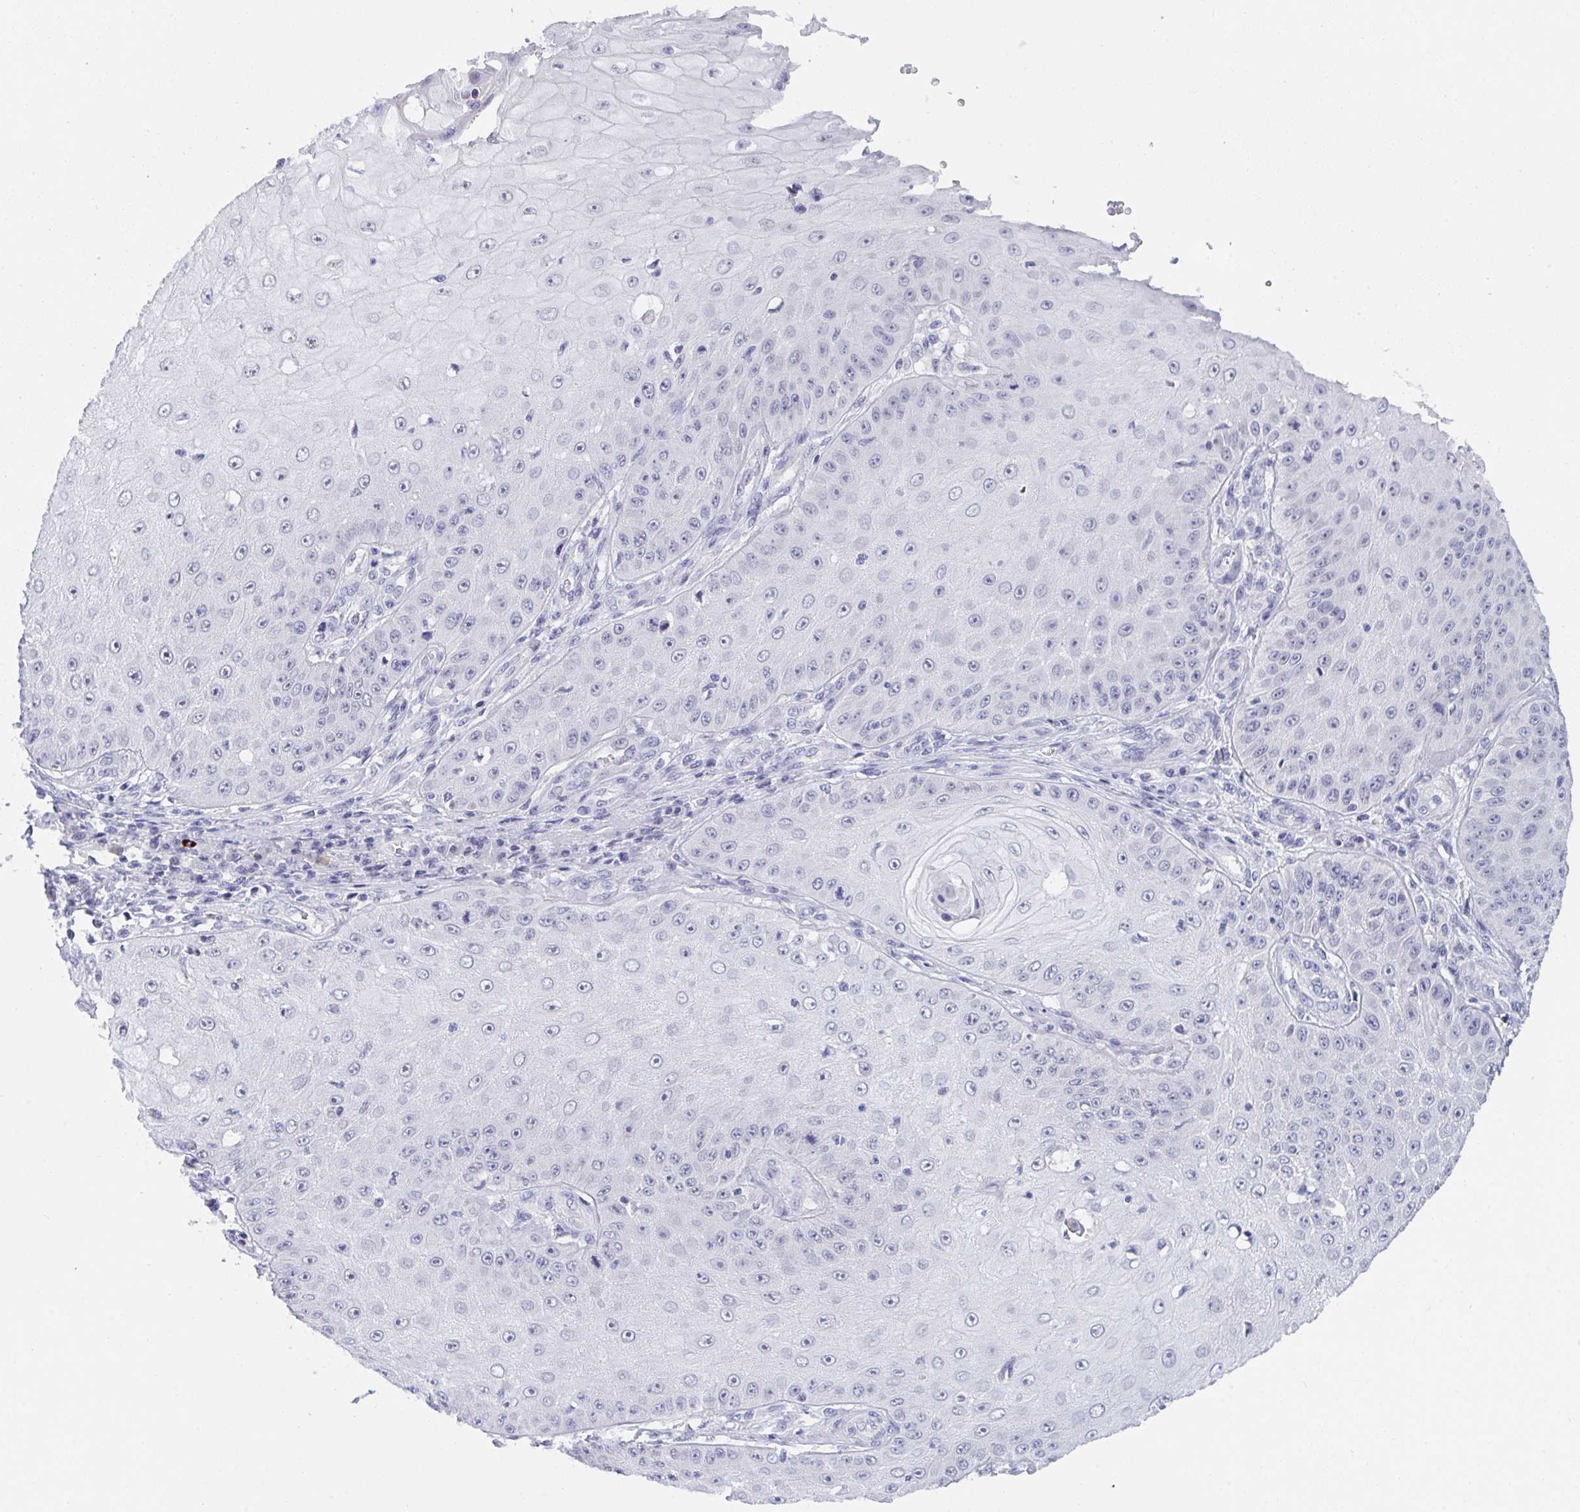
{"staining": {"intensity": "negative", "quantity": "none", "location": "none"}, "tissue": "skin cancer", "cell_type": "Tumor cells", "image_type": "cancer", "snomed": [{"axis": "morphology", "description": "Squamous cell carcinoma, NOS"}, {"axis": "topography", "description": "Skin"}], "caption": "Immunohistochemistry image of neoplastic tissue: skin cancer (squamous cell carcinoma) stained with DAB shows no significant protein expression in tumor cells. (Immunohistochemistry, brightfield microscopy, high magnification).", "gene": "BMAL2", "patient": {"sex": "male", "age": 70}}